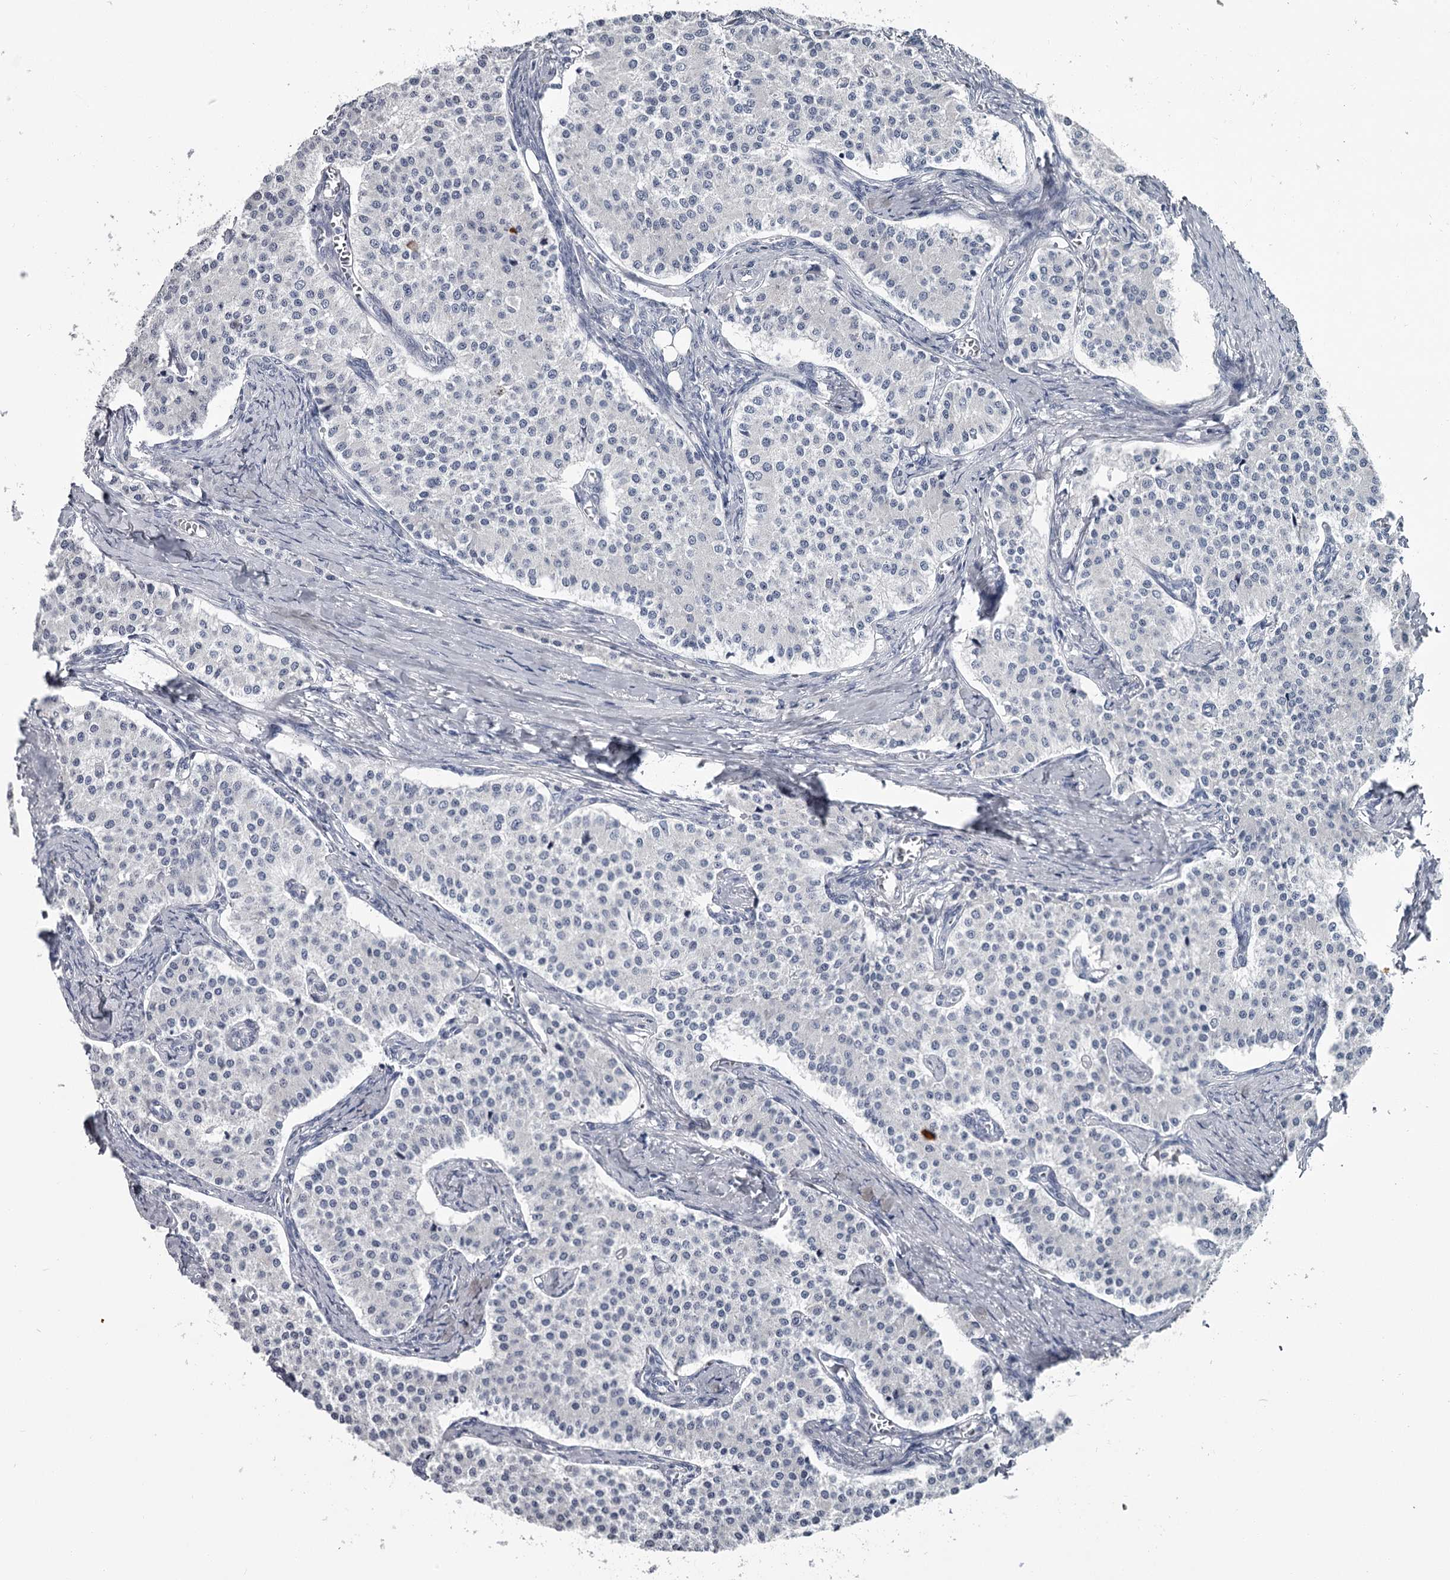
{"staining": {"intensity": "negative", "quantity": "none", "location": "none"}, "tissue": "carcinoid", "cell_type": "Tumor cells", "image_type": "cancer", "snomed": [{"axis": "morphology", "description": "Carcinoid, malignant, NOS"}, {"axis": "topography", "description": "Colon"}], "caption": "There is no significant positivity in tumor cells of malignant carcinoid.", "gene": "DAO", "patient": {"sex": "female", "age": 52}}